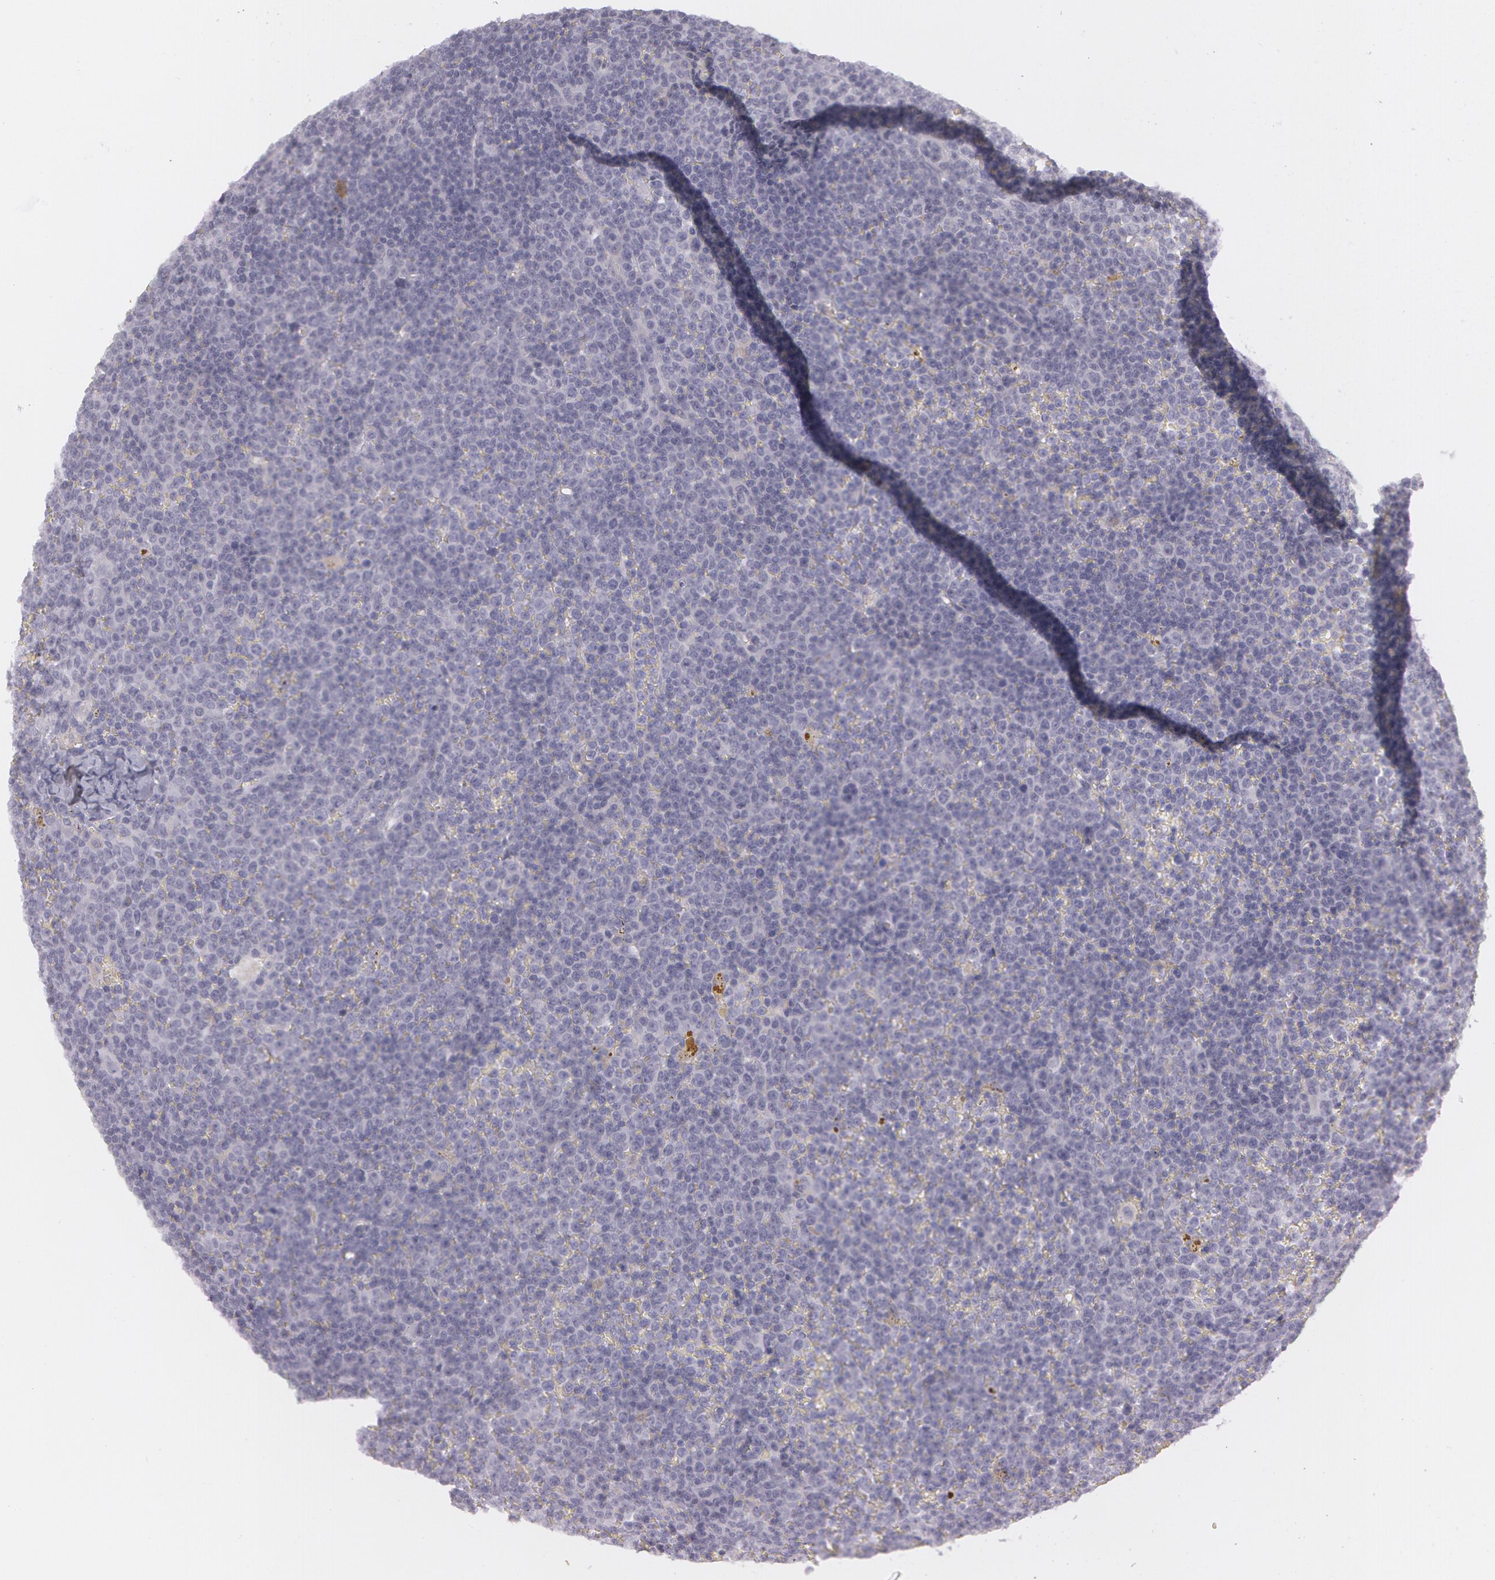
{"staining": {"intensity": "negative", "quantity": "none", "location": "none"}, "tissue": "lymphoma", "cell_type": "Tumor cells", "image_type": "cancer", "snomed": [{"axis": "morphology", "description": "Malignant lymphoma, non-Hodgkin's type, Low grade"}, {"axis": "topography", "description": "Lymph node"}], "caption": "IHC photomicrograph of malignant lymphoma, non-Hodgkin's type (low-grade) stained for a protein (brown), which exhibits no staining in tumor cells. Brightfield microscopy of immunohistochemistry (IHC) stained with DAB (brown) and hematoxylin (blue), captured at high magnification.", "gene": "IL1RN", "patient": {"sex": "male", "age": 50}}